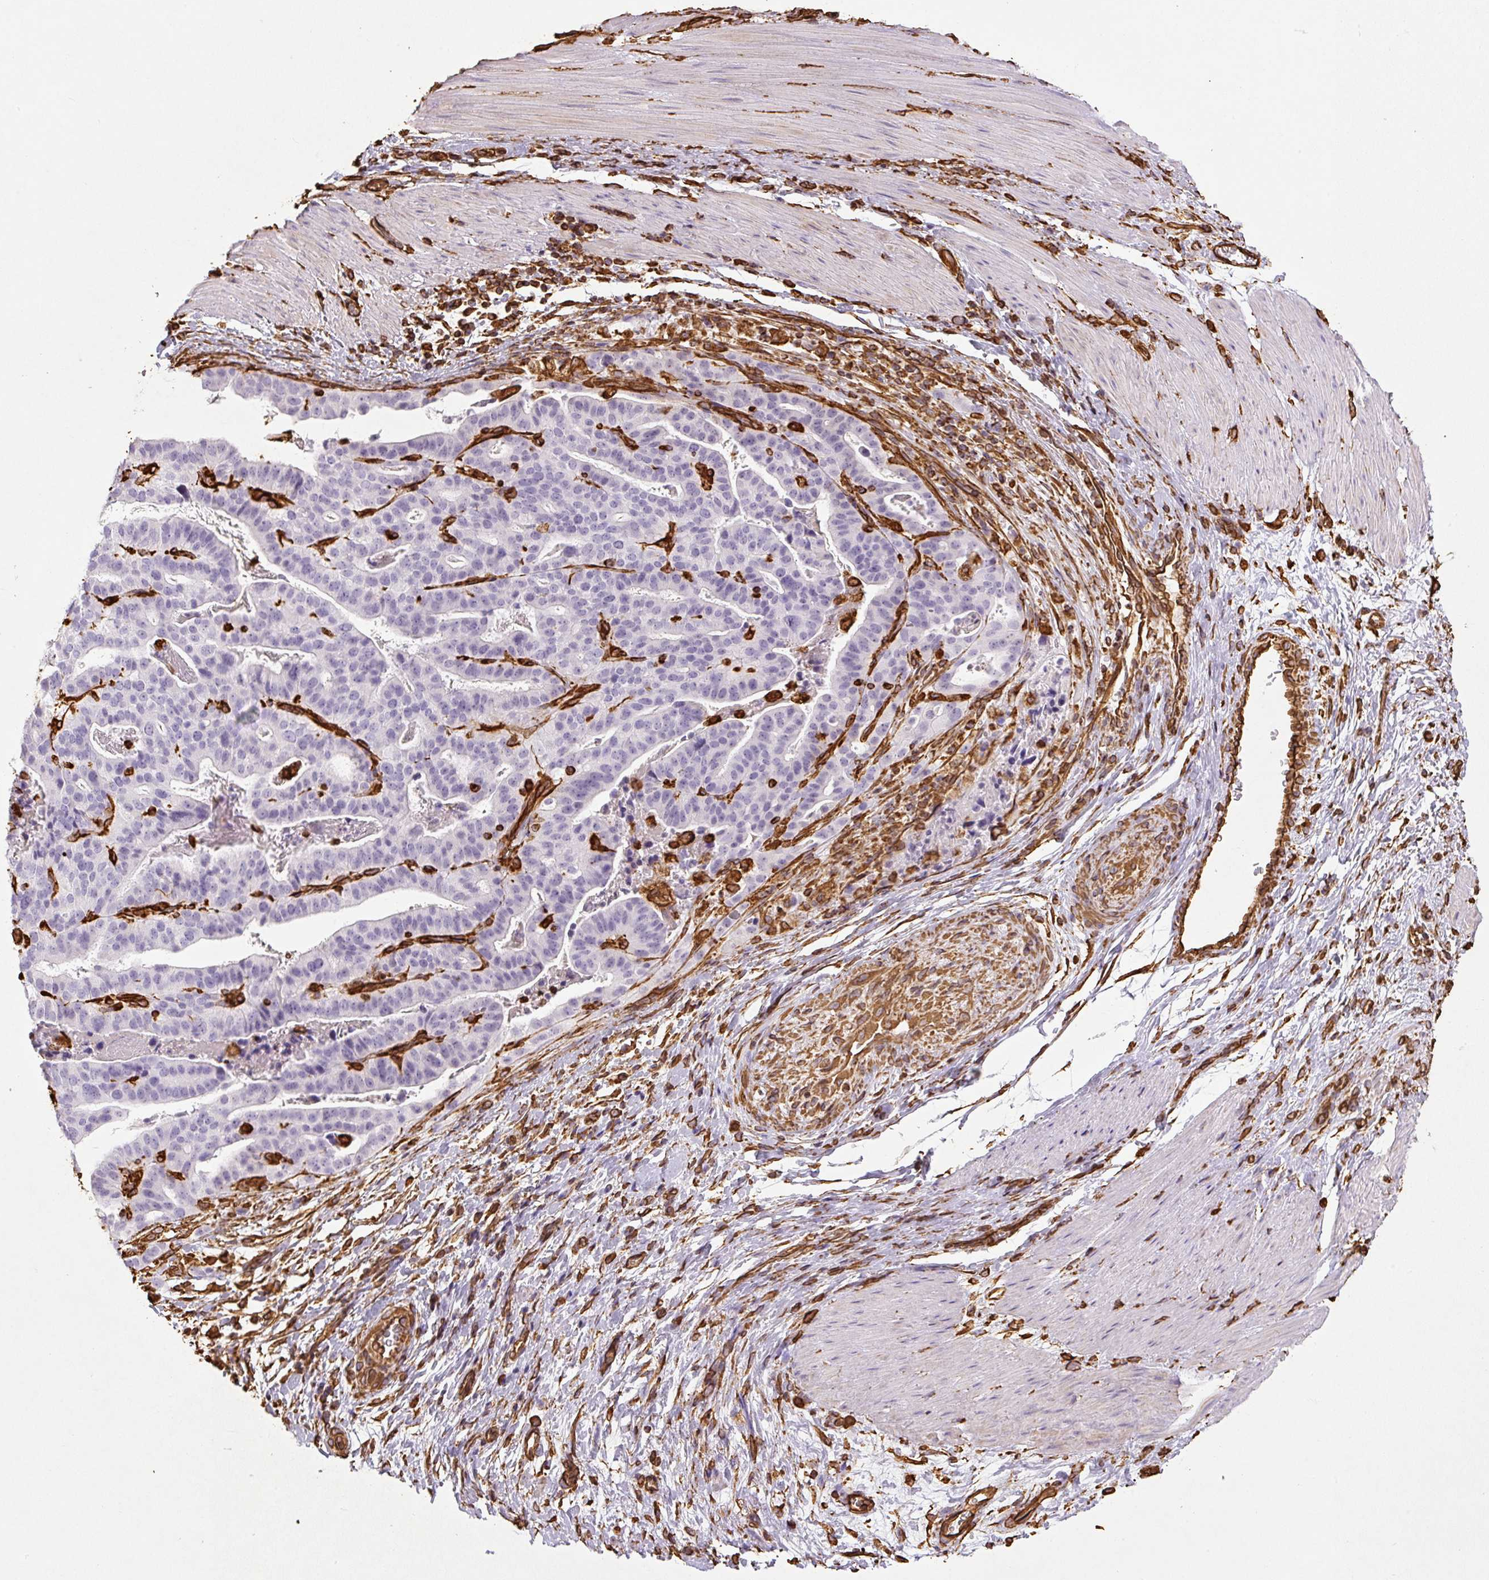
{"staining": {"intensity": "negative", "quantity": "none", "location": "none"}, "tissue": "stomach cancer", "cell_type": "Tumor cells", "image_type": "cancer", "snomed": [{"axis": "morphology", "description": "Adenocarcinoma, NOS"}, {"axis": "topography", "description": "Stomach"}], "caption": "The immunohistochemistry photomicrograph has no significant positivity in tumor cells of stomach cancer tissue.", "gene": "VIM", "patient": {"sex": "male", "age": 48}}